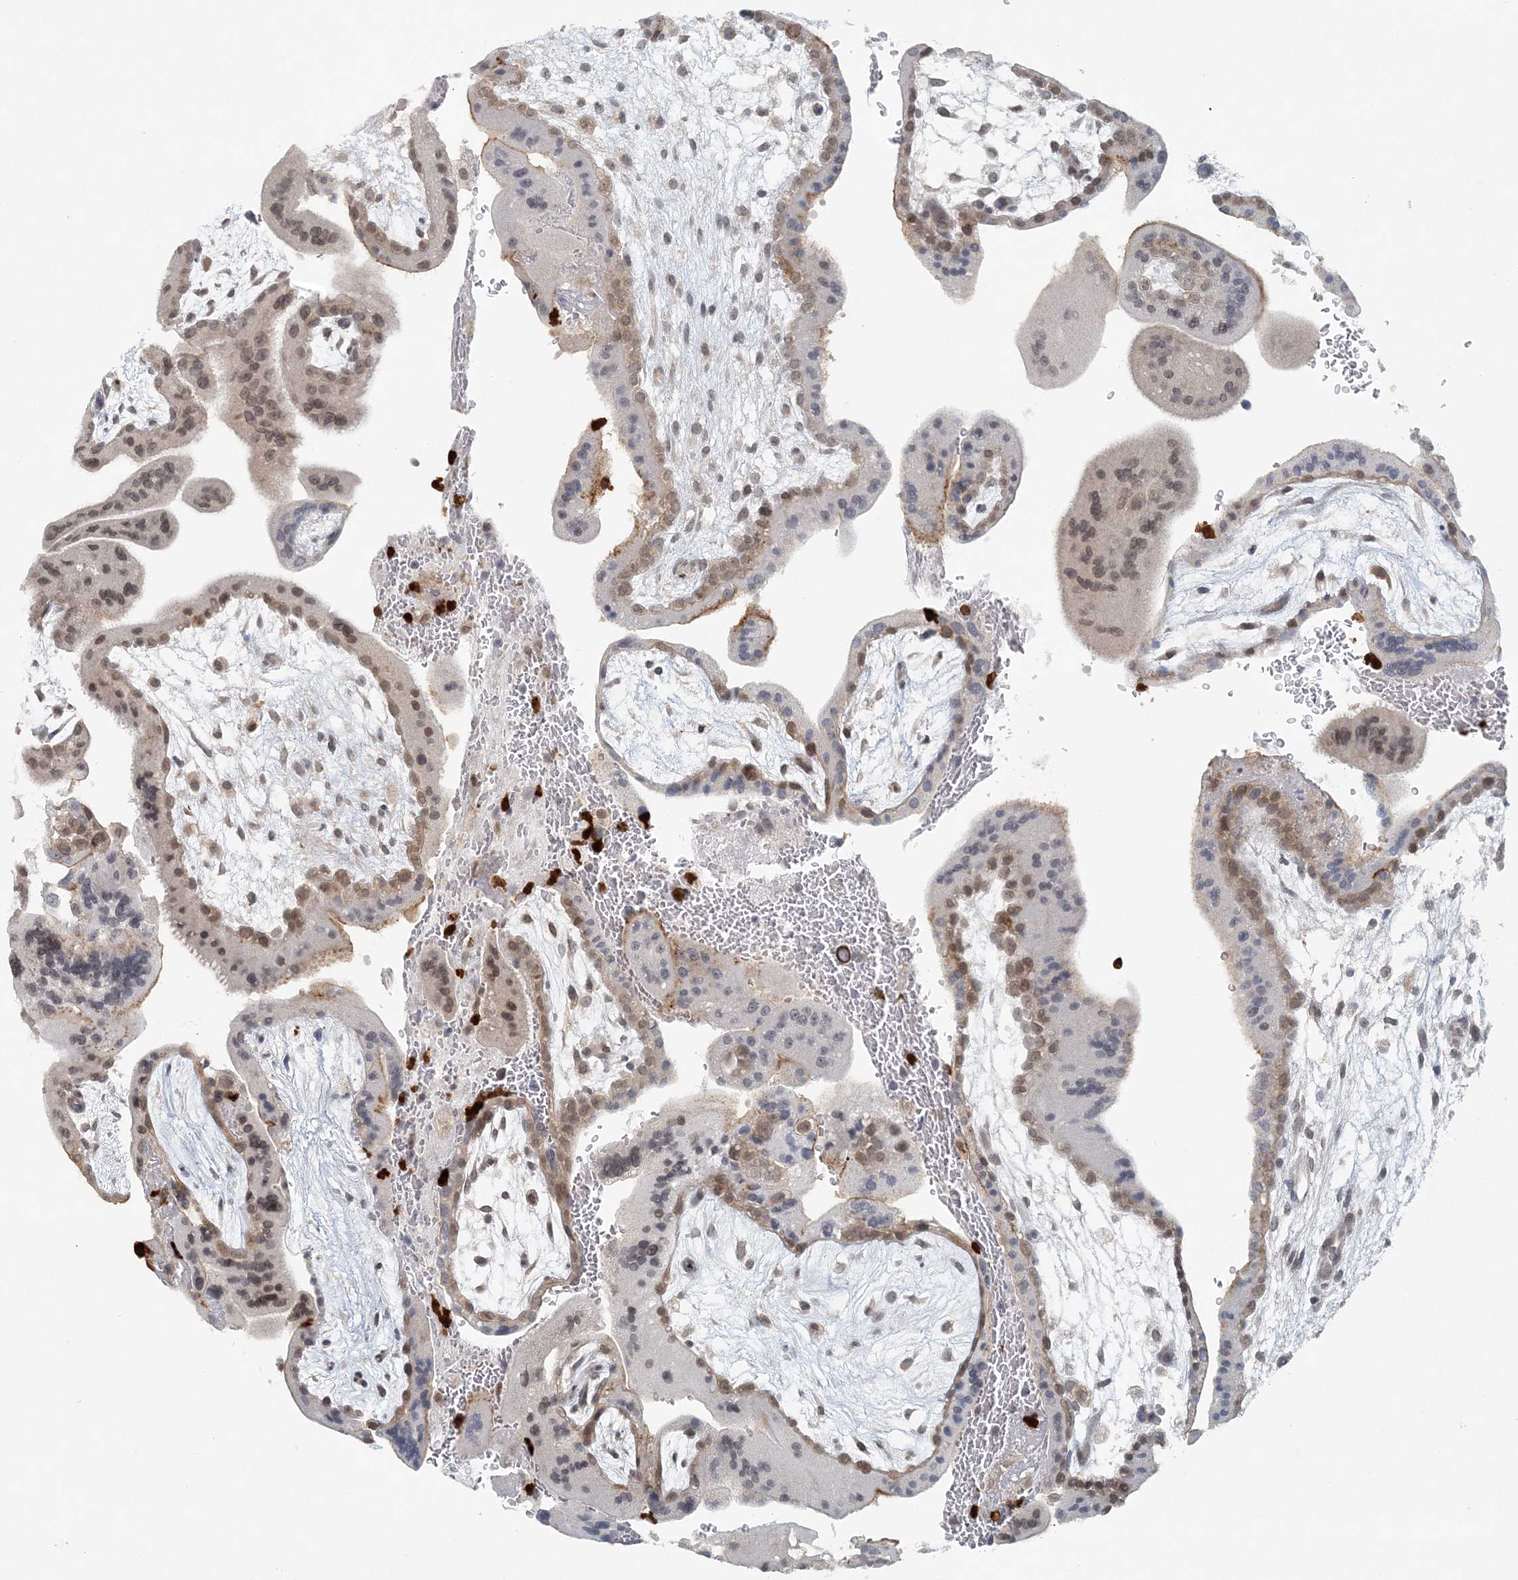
{"staining": {"intensity": "weak", "quantity": "25%-75%", "location": "cytoplasmic/membranous,nuclear"}, "tissue": "placenta", "cell_type": "Trophoblastic cells", "image_type": "normal", "snomed": [{"axis": "morphology", "description": "Normal tissue, NOS"}, {"axis": "topography", "description": "Placenta"}], "caption": "Immunohistochemistry (IHC) of benign human placenta exhibits low levels of weak cytoplasmic/membranous,nuclear expression in approximately 25%-75% of trophoblastic cells. The protein is stained brown, and the nuclei are stained in blue (DAB (3,3'-diaminobenzidine) IHC with brightfield microscopy, high magnification).", "gene": "NUP54", "patient": {"sex": "female", "age": 35}}